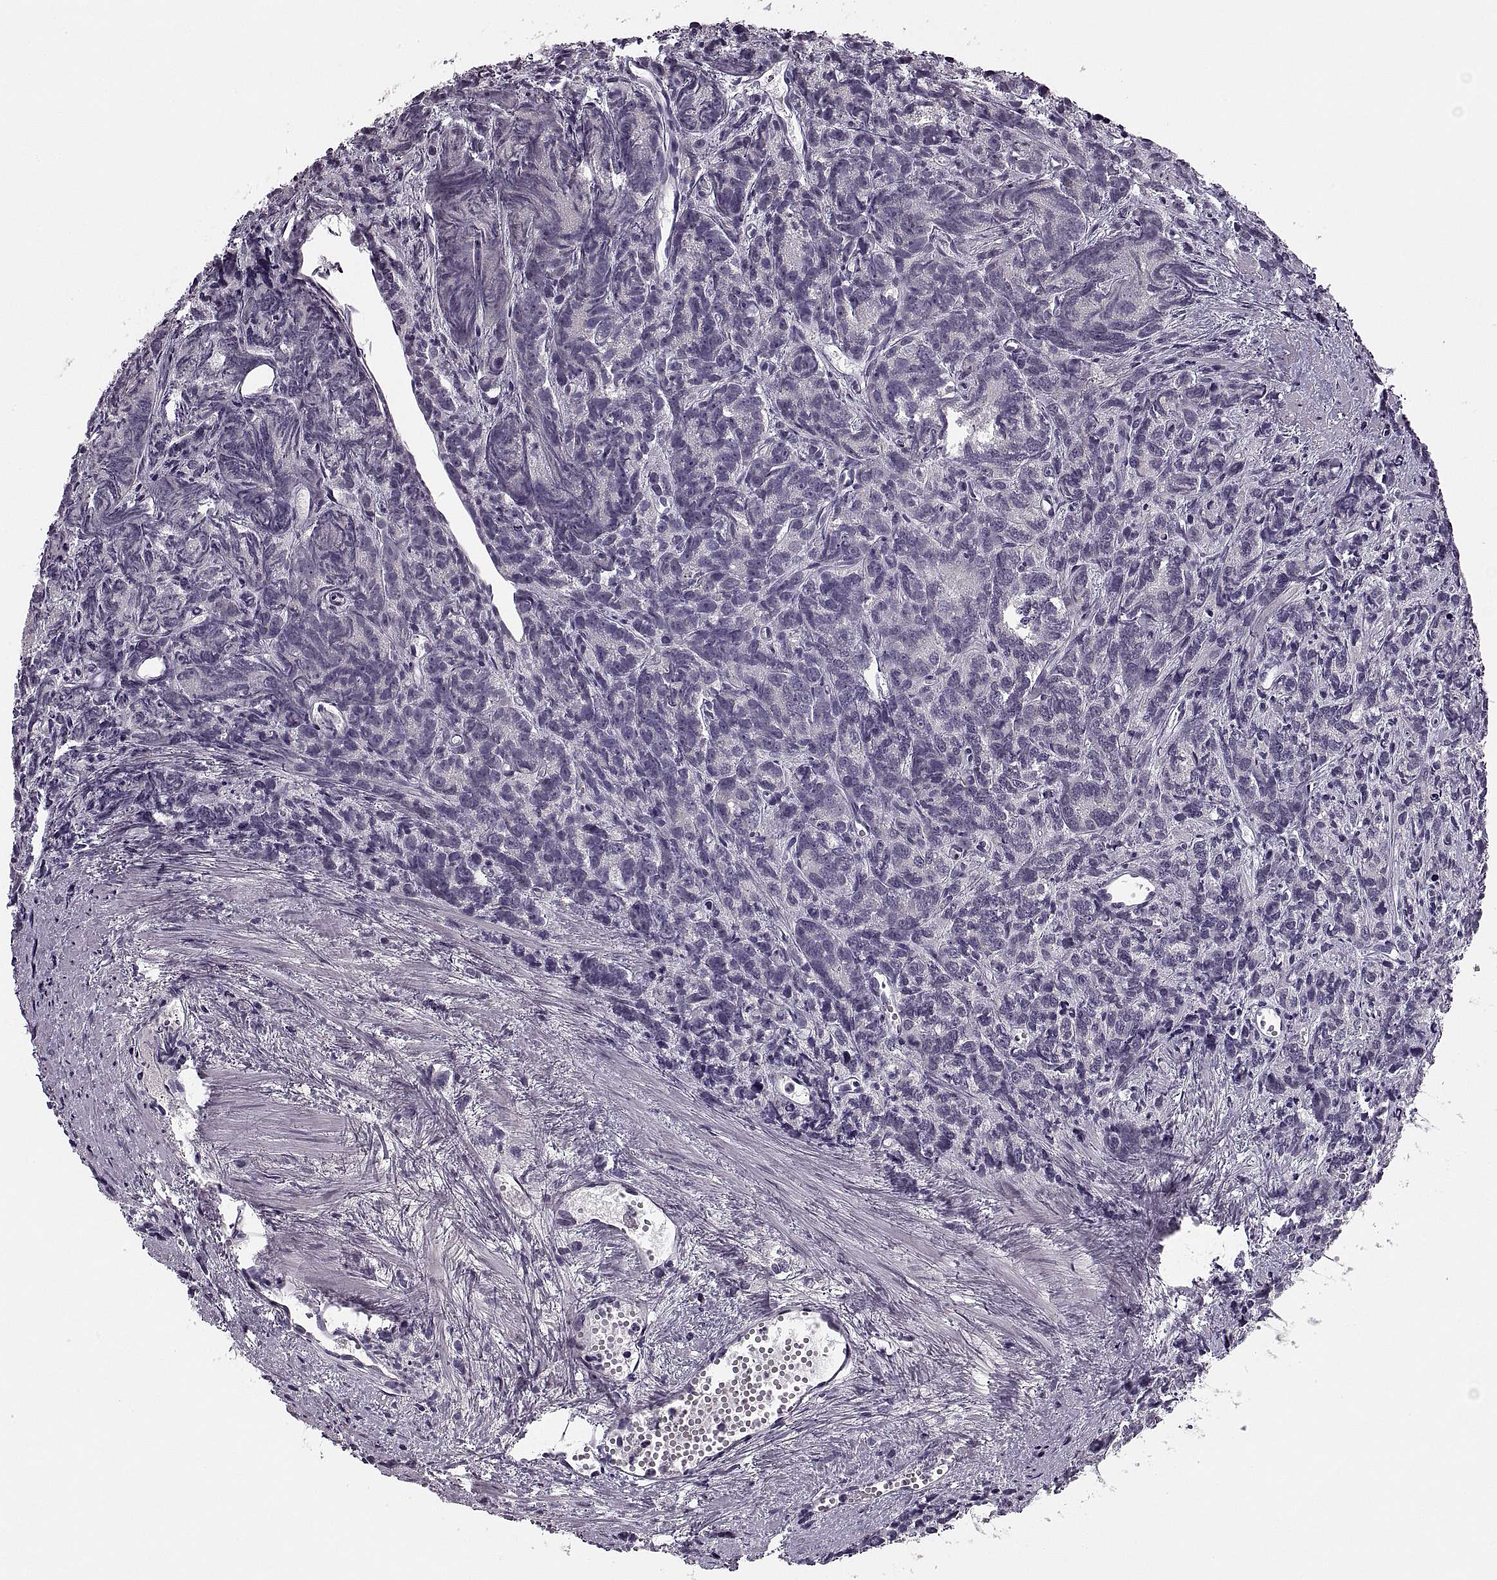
{"staining": {"intensity": "negative", "quantity": "none", "location": "none"}, "tissue": "prostate cancer", "cell_type": "Tumor cells", "image_type": "cancer", "snomed": [{"axis": "morphology", "description": "Adenocarcinoma, High grade"}, {"axis": "topography", "description": "Prostate"}], "caption": "There is no significant expression in tumor cells of prostate cancer (high-grade adenocarcinoma).", "gene": "PAGE5", "patient": {"sex": "male", "age": 77}}